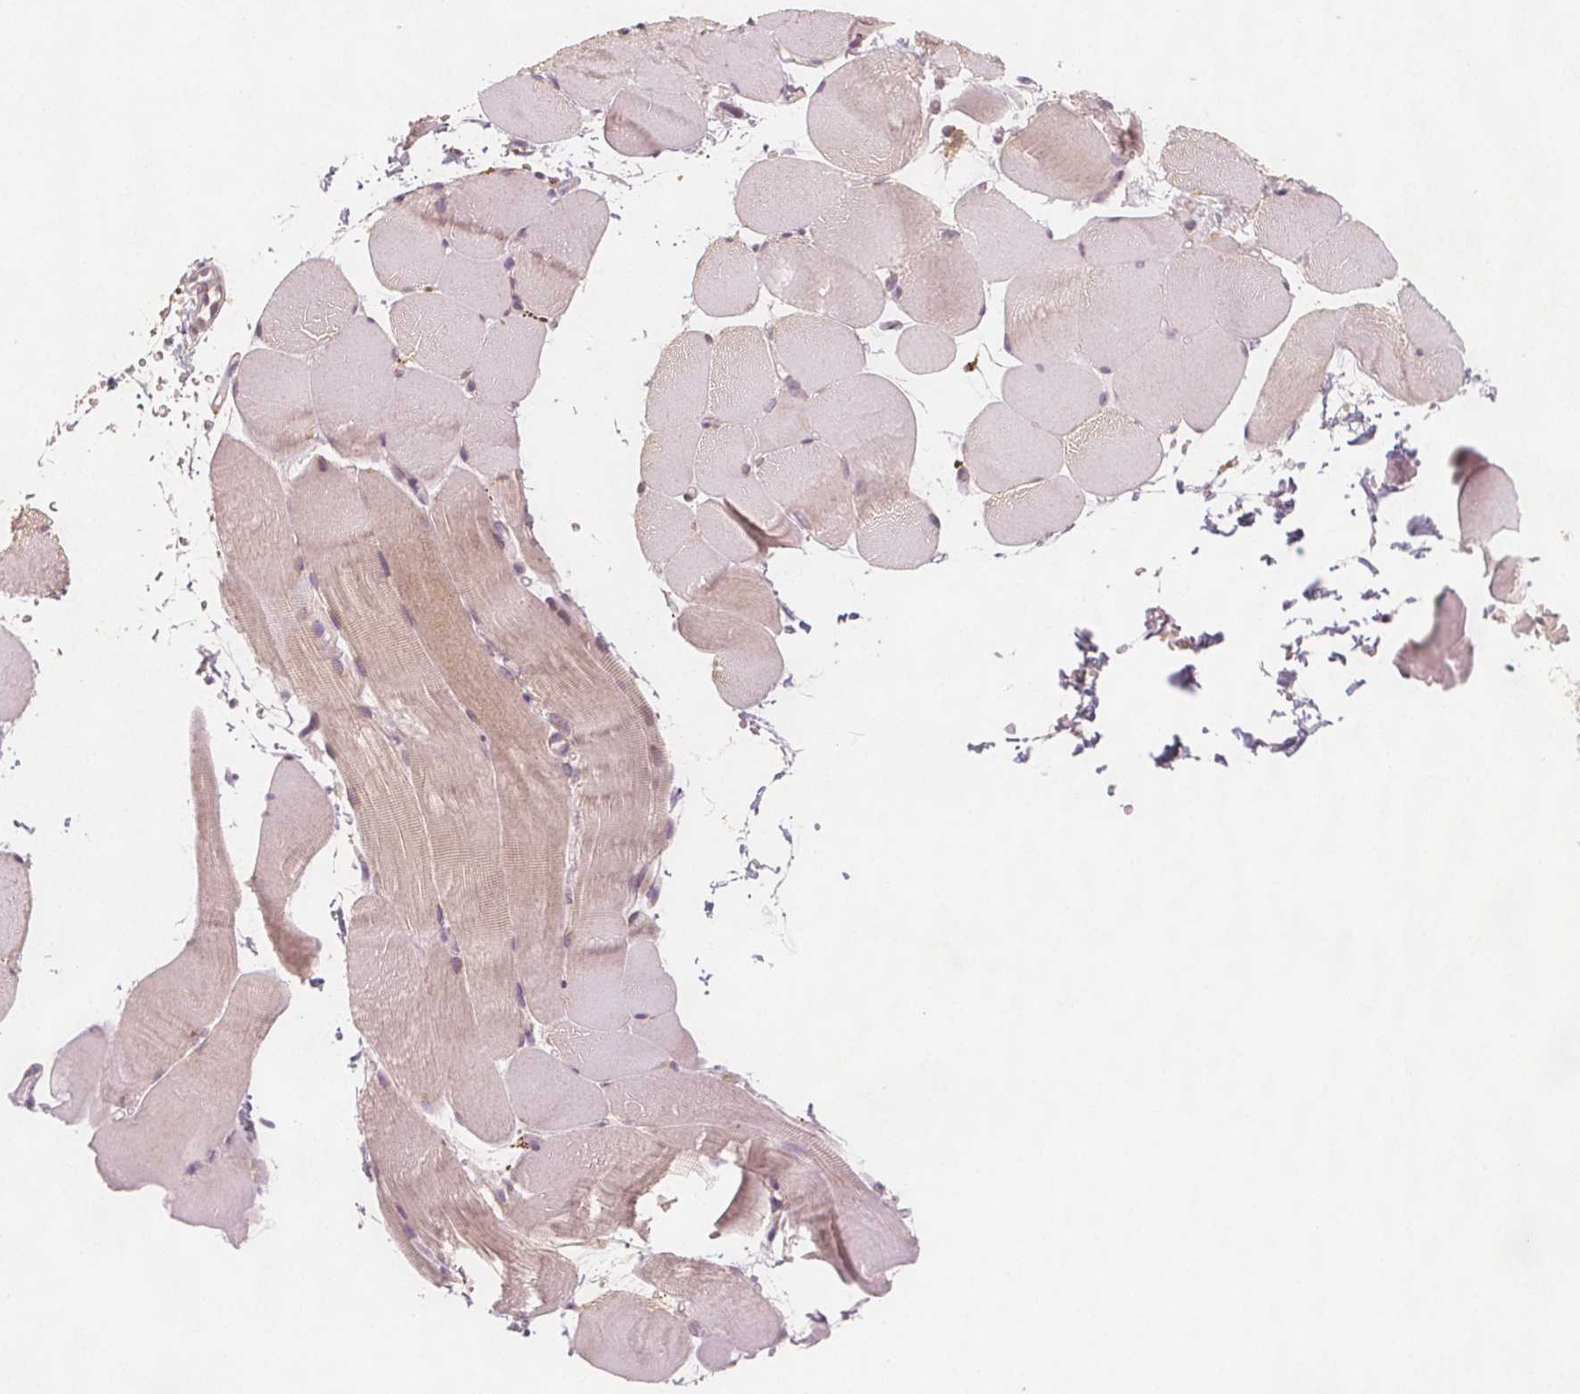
{"staining": {"intensity": "weak", "quantity": "<25%", "location": "cytoplasmic/membranous"}, "tissue": "skeletal muscle", "cell_type": "Myocytes", "image_type": "normal", "snomed": [{"axis": "morphology", "description": "Normal tissue, NOS"}, {"axis": "topography", "description": "Skeletal muscle"}], "caption": "This is an immunohistochemistry (IHC) image of benign human skeletal muscle. There is no positivity in myocytes.", "gene": "NCSTN", "patient": {"sex": "female", "age": 37}}